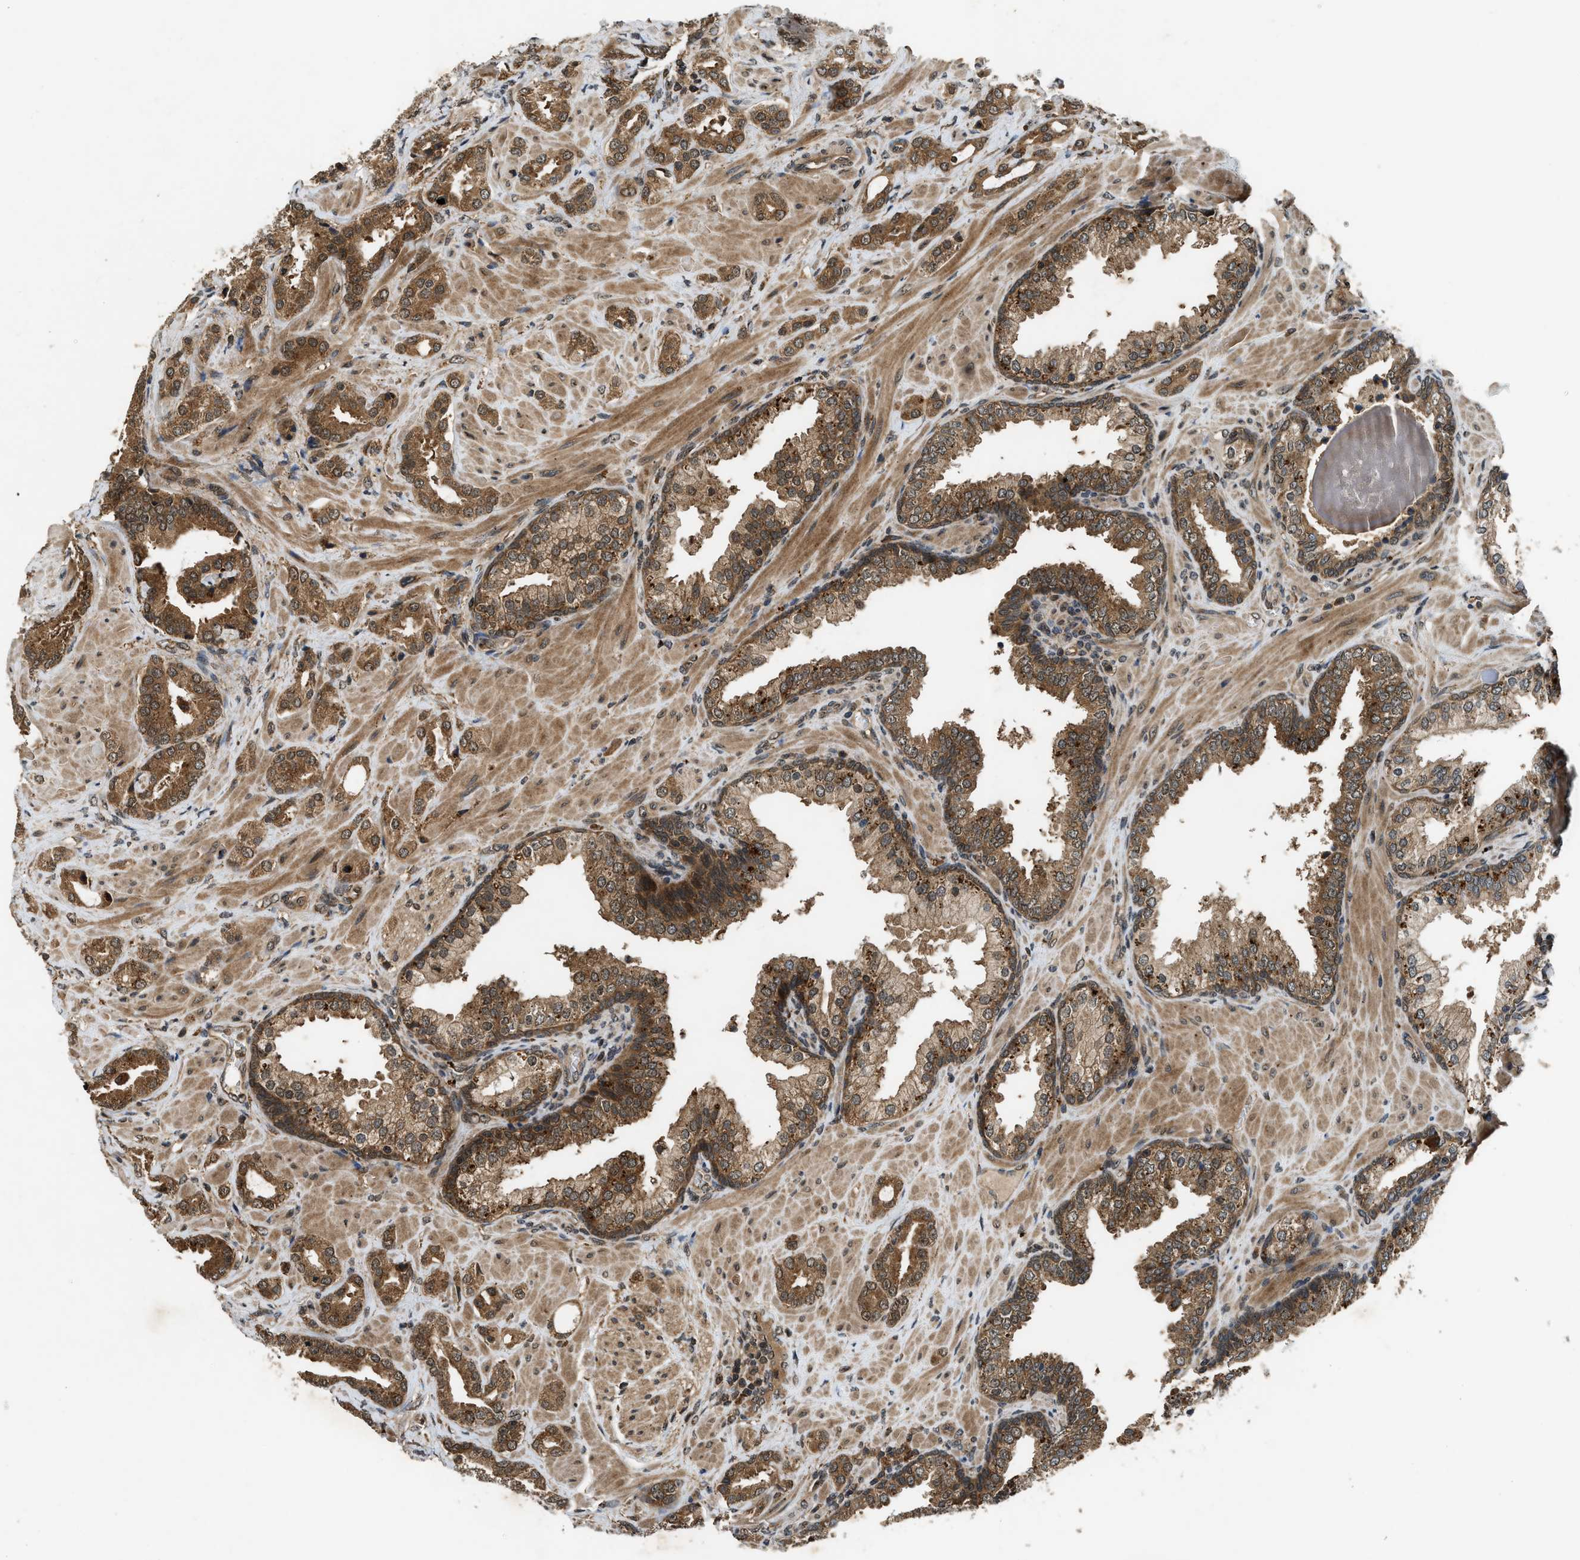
{"staining": {"intensity": "moderate", "quantity": ">75%", "location": "cytoplasmic/membranous"}, "tissue": "prostate cancer", "cell_type": "Tumor cells", "image_type": "cancer", "snomed": [{"axis": "morphology", "description": "Adenocarcinoma, High grade"}, {"axis": "topography", "description": "Prostate"}], "caption": "Prostate cancer (adenocarcinoma (high-grade)) tissue shows moderate cytoplasmic/membranous expression in approximately >75% of tumor cells, visualized by immunohistochemistry.", "gene": "RPS6KB1", "patient": {"sex": "male", "age": 52}}